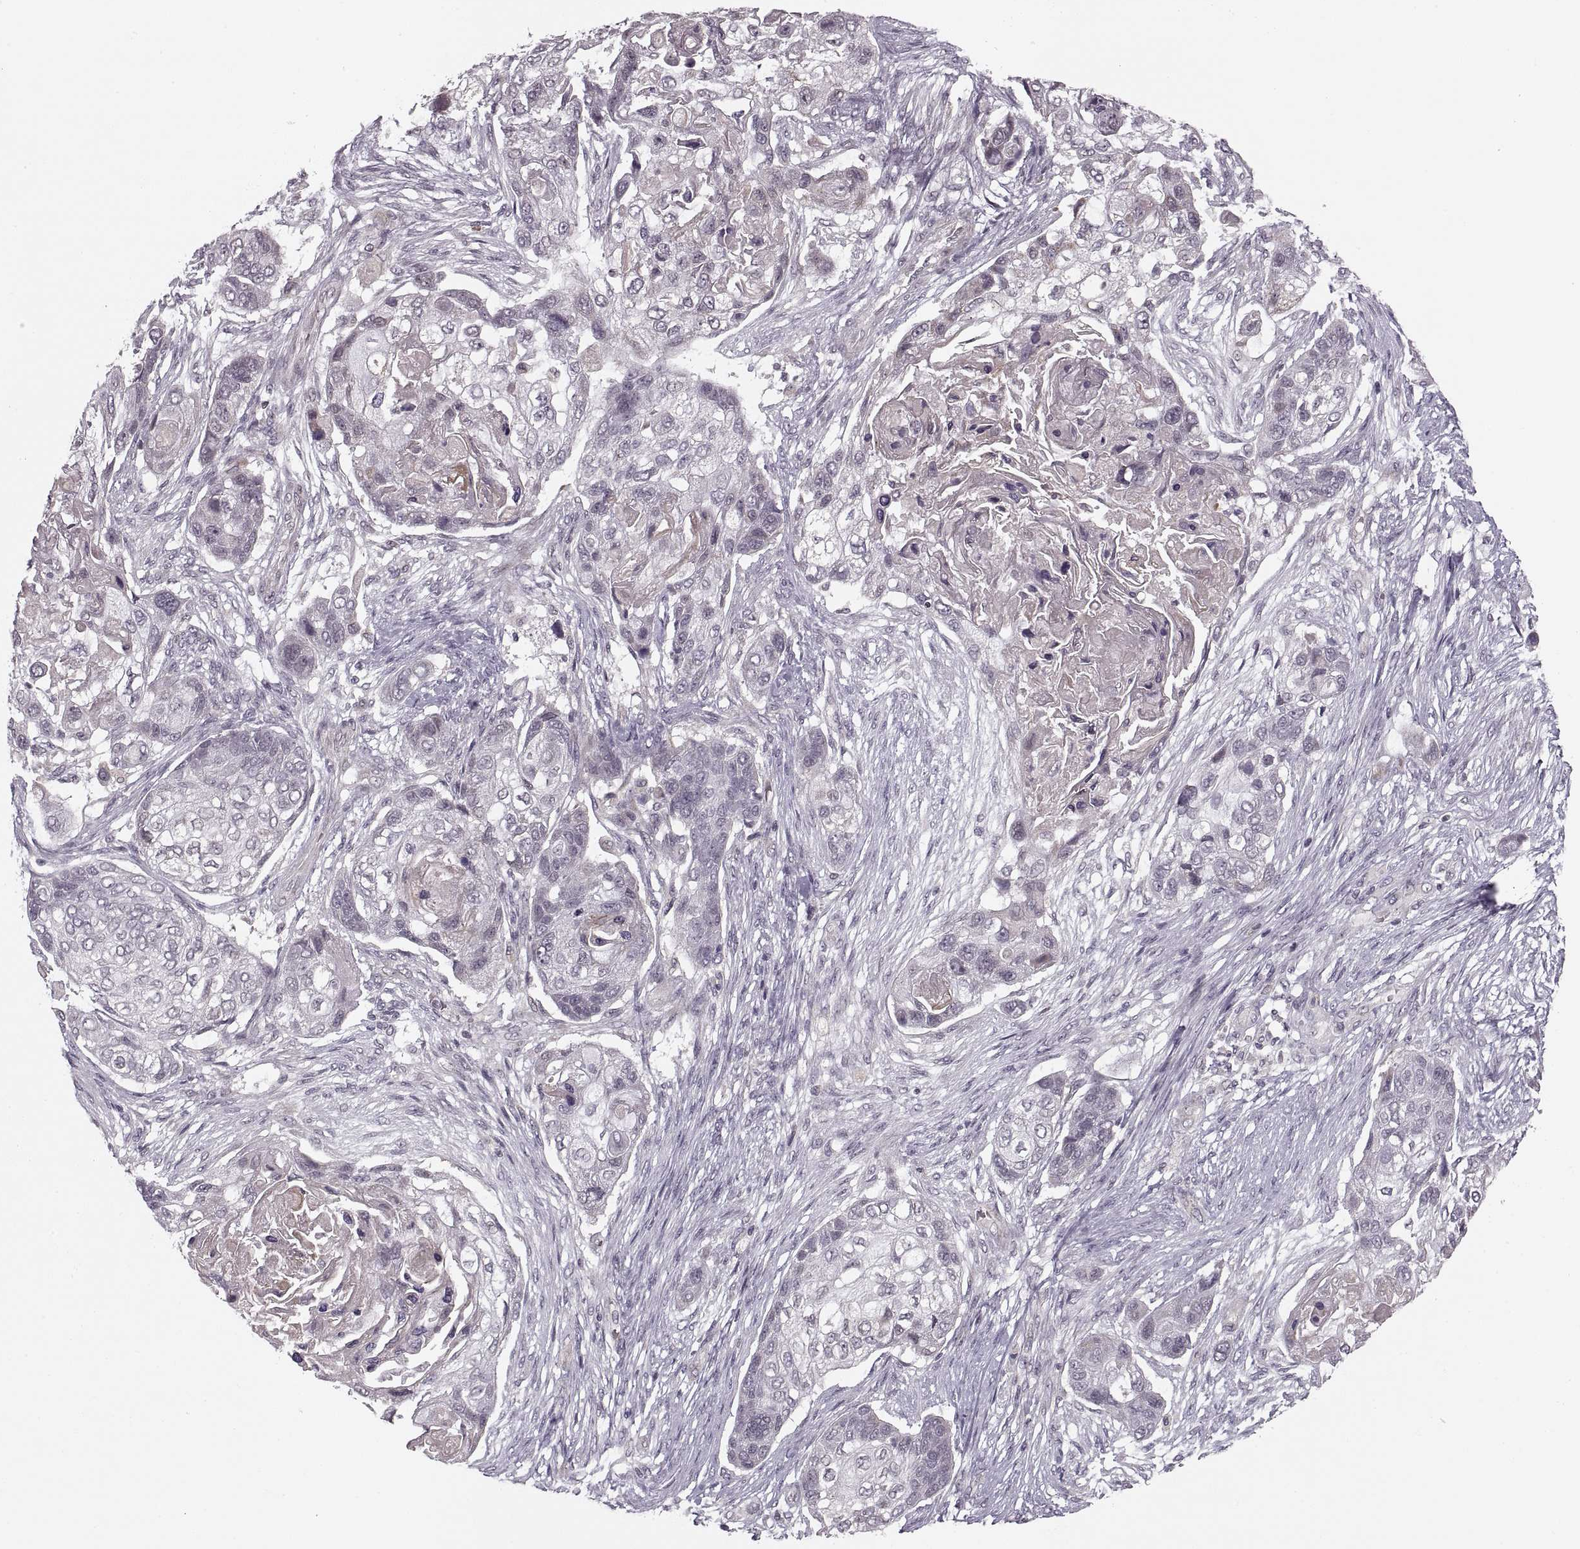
{"staining": {"intensity": "negative", "quantity": "none", "location": "none"}, "tissue": "lung cancer", "cell_type": "Tumor cells", "image_type": "cancer", "snomed": [{"axis": "morphology", "description": "Squamous cell carcinoma, NOS"}, {"axis": "topography", "description": "Lung"}], "caption": "Immunohistochemical staining of lung cancer (squamous cell carcinoma) exhibits no significant positivity in tumor cells.", "gene": "ASIC3", "patient": {"sex": "male", "age": 69}}